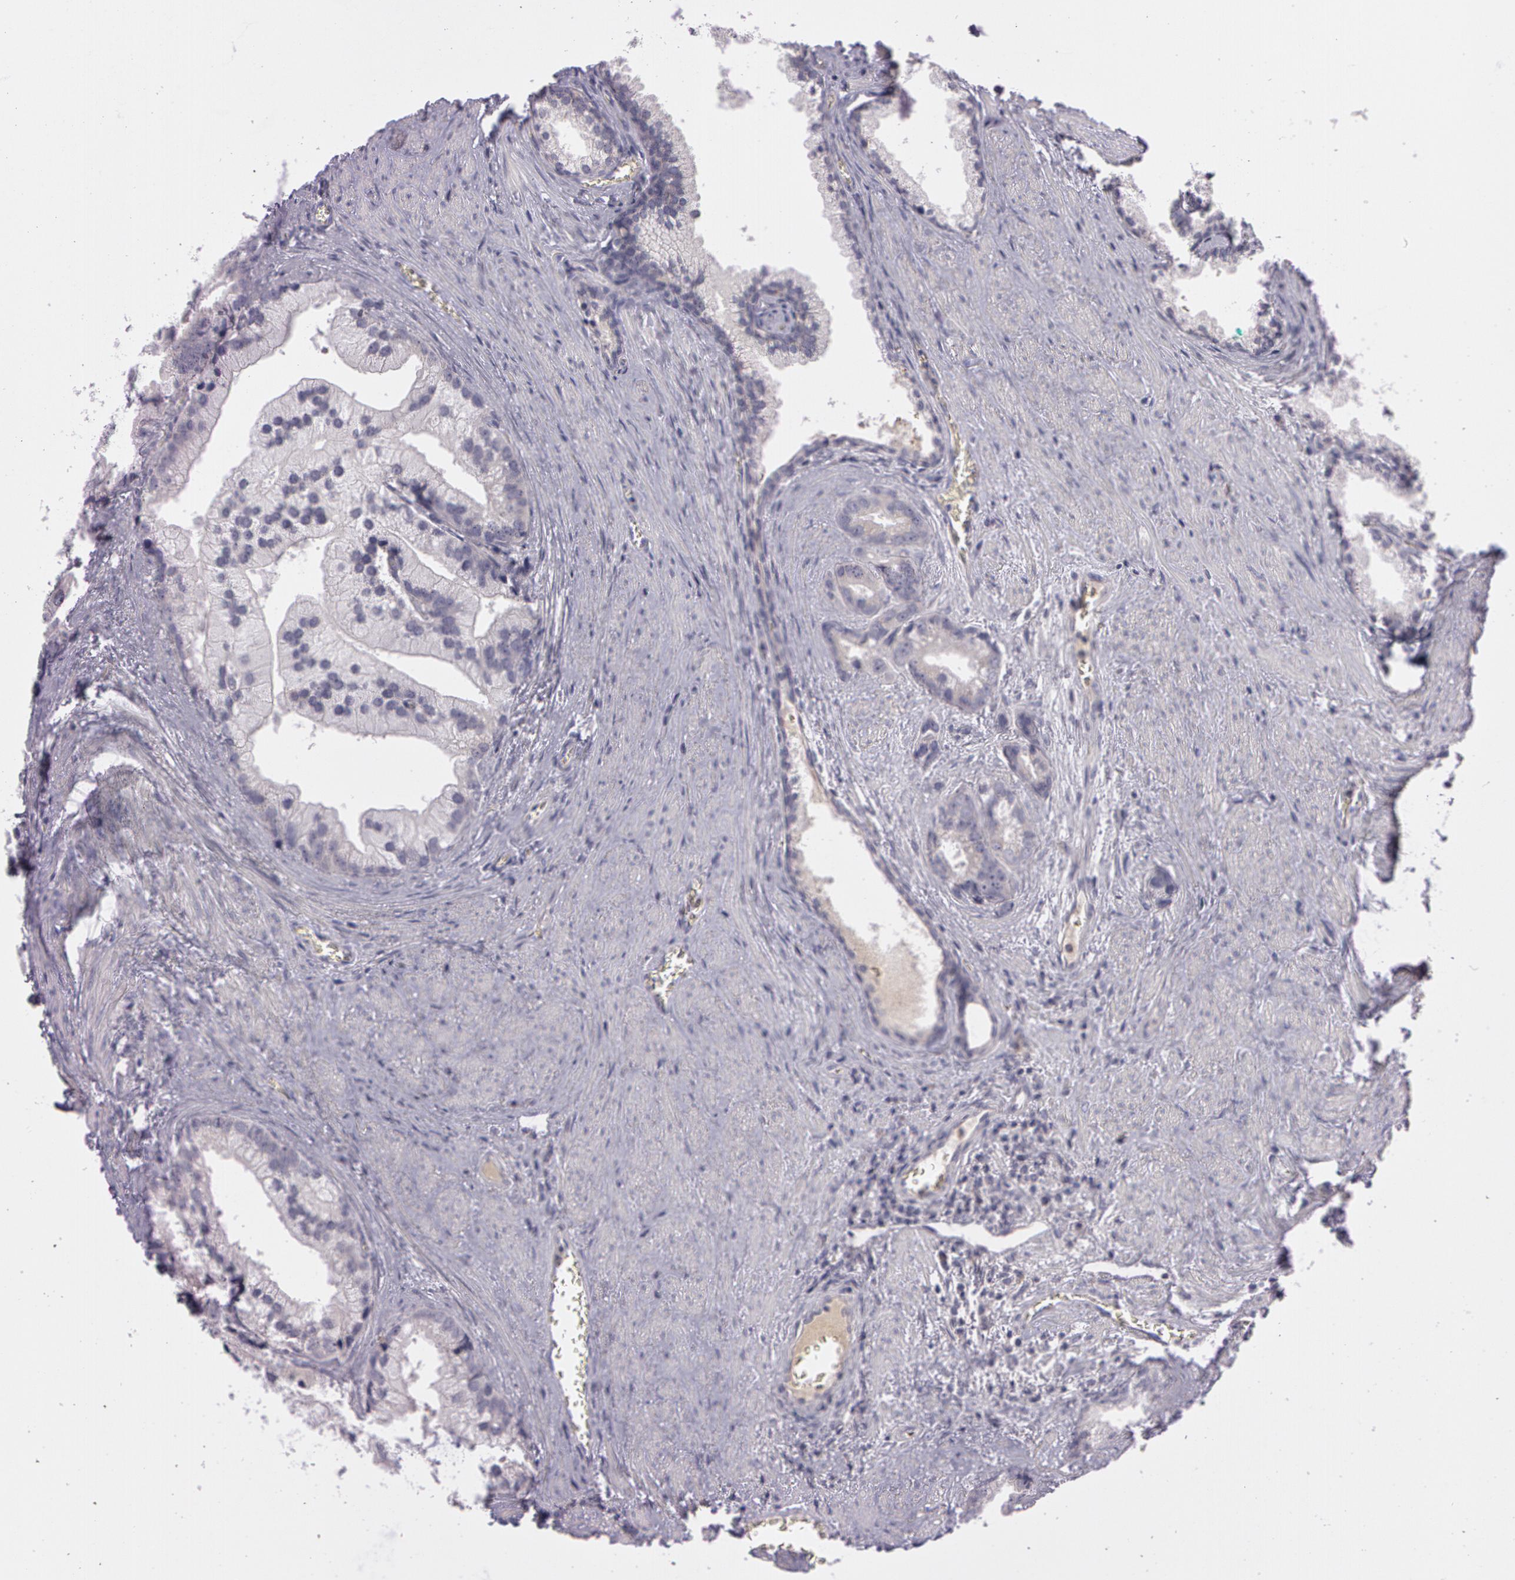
{"staining": {"intensity": "weak", "quantity": "<25%", "location": "cytoplasmic/membranous"}, "tissue": "prostate cancer", "cell_type": "Tumor cells", "image_type": "cancer", "snomed": [{"axis": "morphology", "description": "Adenocarcinoma, Low grade"}, {"axis": "topography", "description": "Prostate"}], "caption": "Immunohistochemistry image of neoplastic tissue: human low-grade adenocarcinoma (prostate) stained with DAB (3,3'-diaminobenzidine) reveals no significant protein staining in tumor cells.", "gene": "MXRA5", "patient": {"sex": "male", "age": 71}}